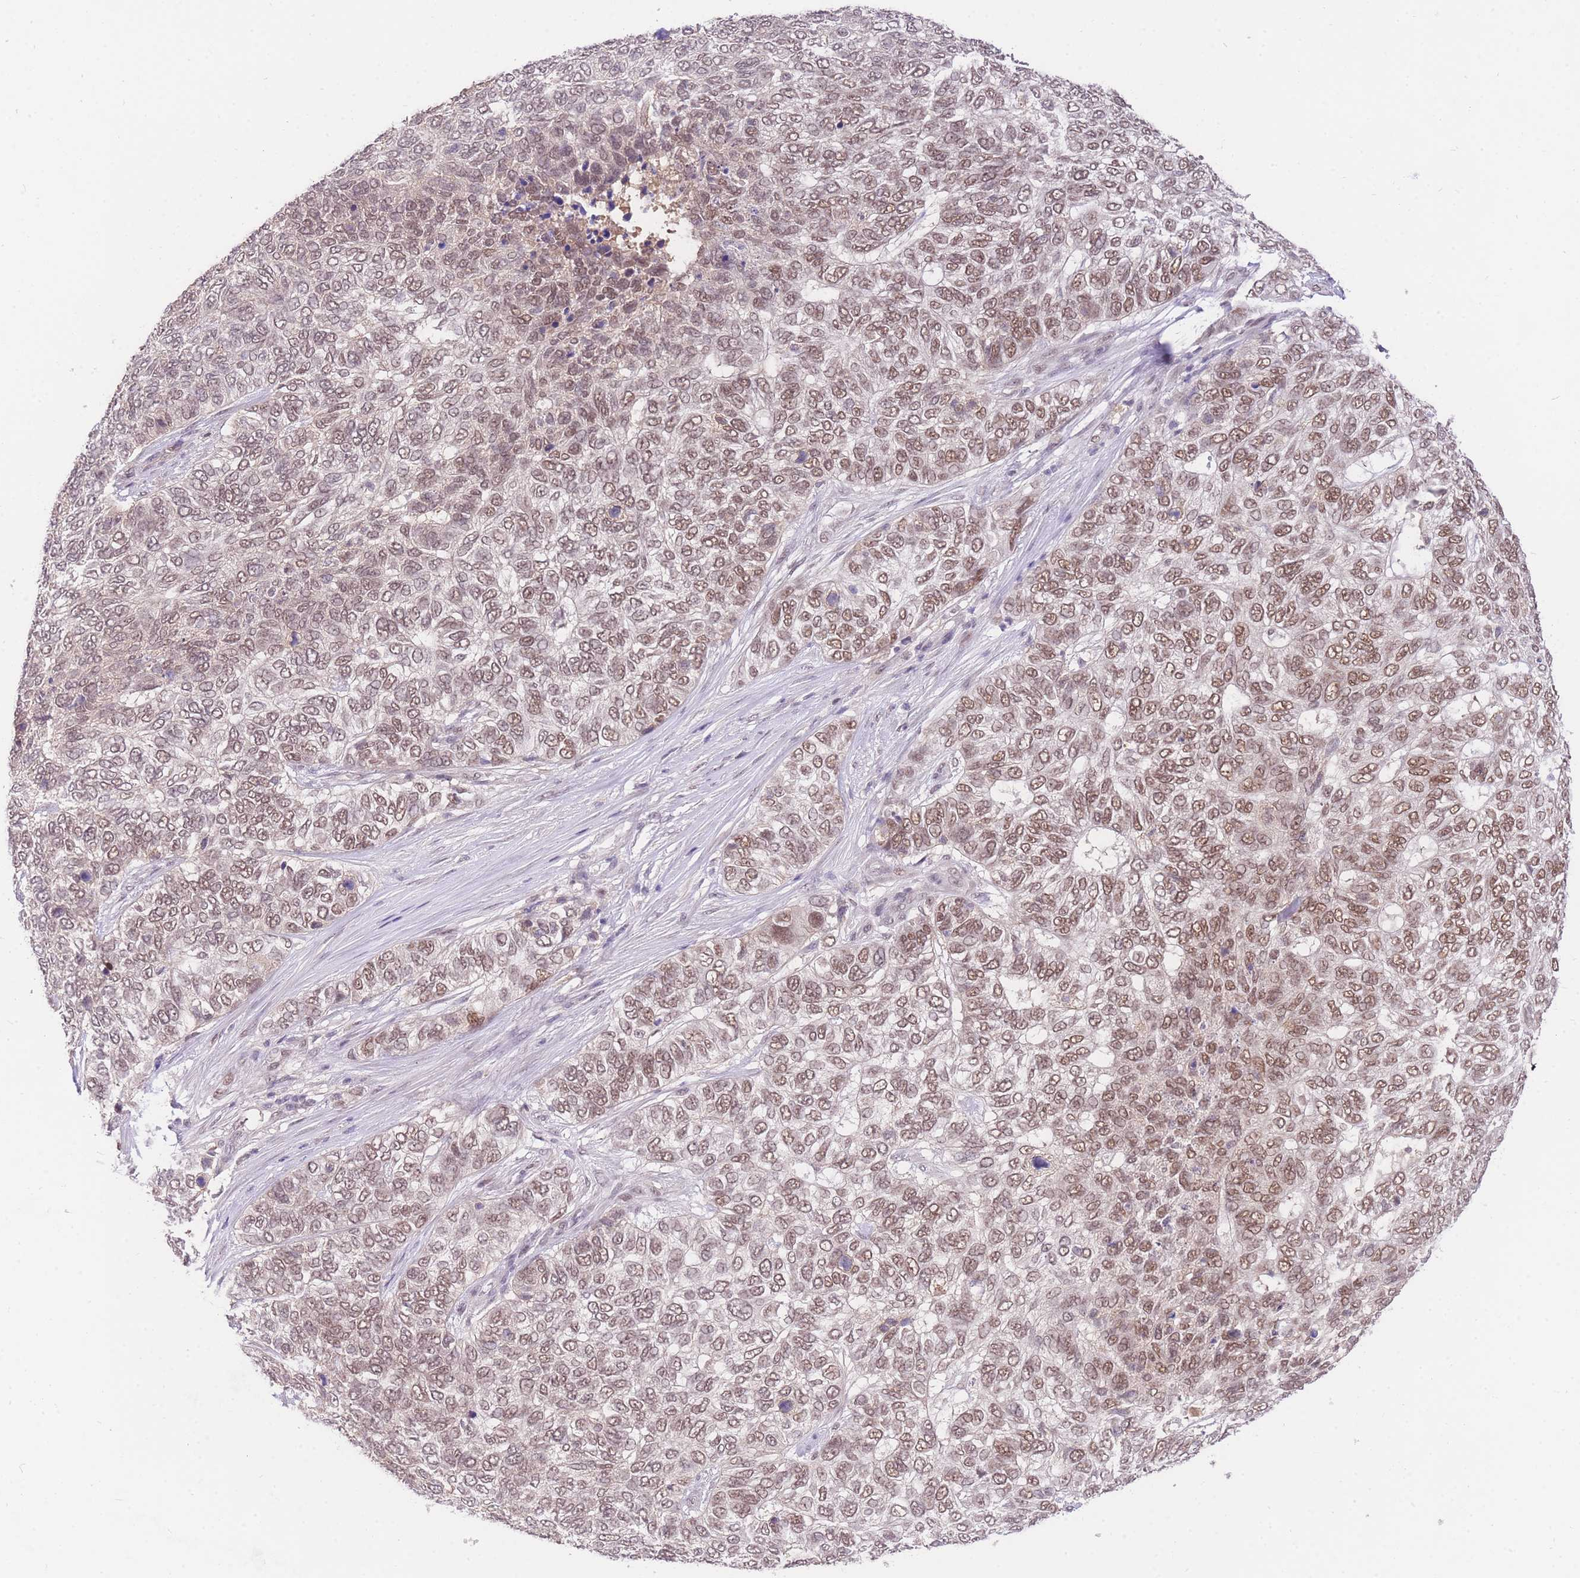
{"staining": {"intensity": "moderate", "quantity": ">75%", "location": "nuclear"}, "tissue": "skin cancer", "cell_type": "Tumor cells", "image_type": "cancer", "snomed": [{"axis": "morphology", "description": "Basal cell carcinoma"}, {"axis": "topography", "description": "Skin"}], "caption": "An immunohistochemistry (IHC) micrograph of tumor tissue is shown. Protein staining in brown shows moderate nuclear positivity in skin basal cell carcinoma within tumor cells.", "gene": "UBXN7", "patient": {"sex": "female", "age": 65}}